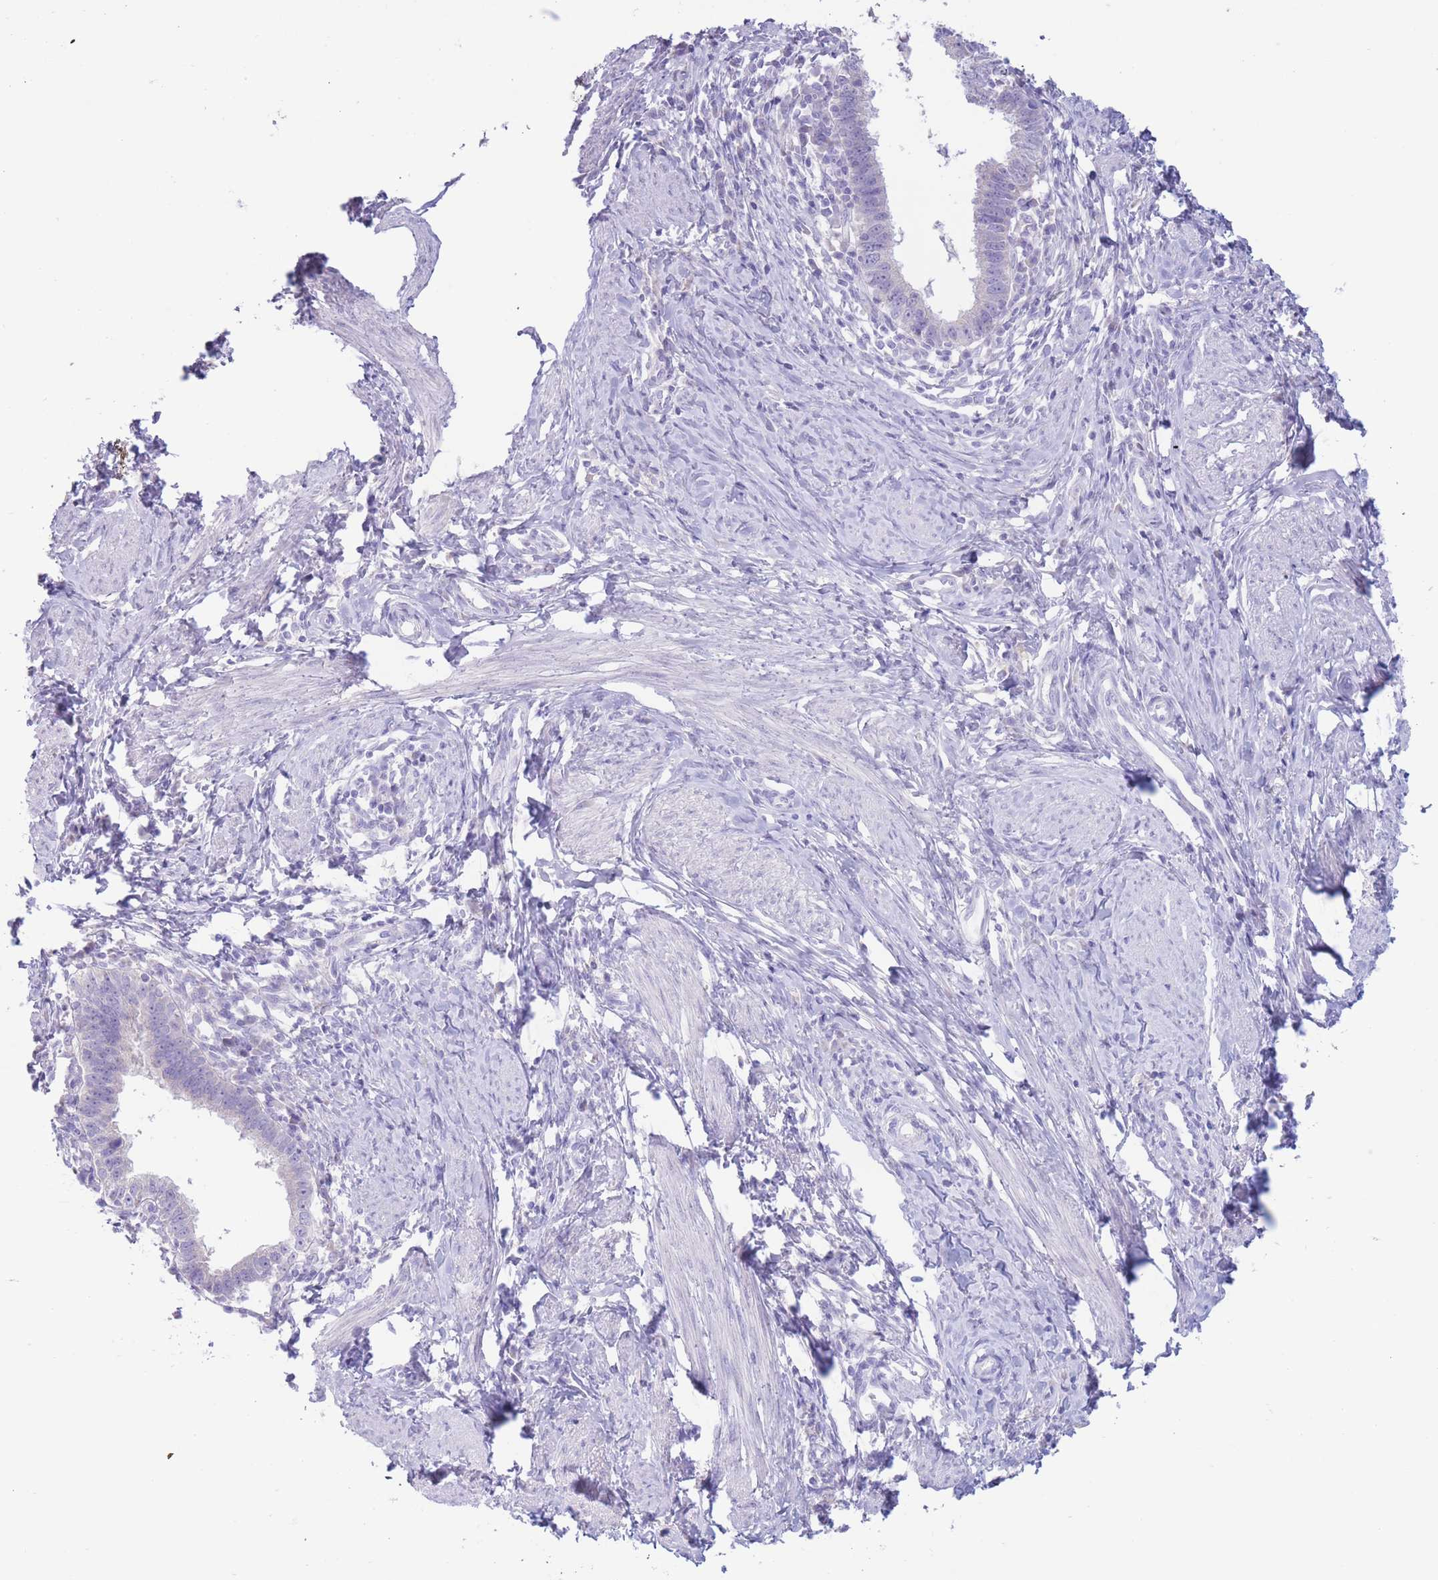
{"staining": {"intensity": "negative", "quantity": "none", "location": "none"}, "tissue": "cervical cancer", "cell_type": "Tumor cells", "image_type": "cancer", "snomed": [{"axis": "morphology", "description": "Adenocarcinoma, NOS"}, {"axis": "topography", "description": "Cervix"}], "caption": "Cervical cancer (adenocarcinoma) stained for a protein using immunohistochemistry (IHC) shows no staining tumor cells.", "gene": "FAH", "patient": {"sex": "female", "age": 36}}